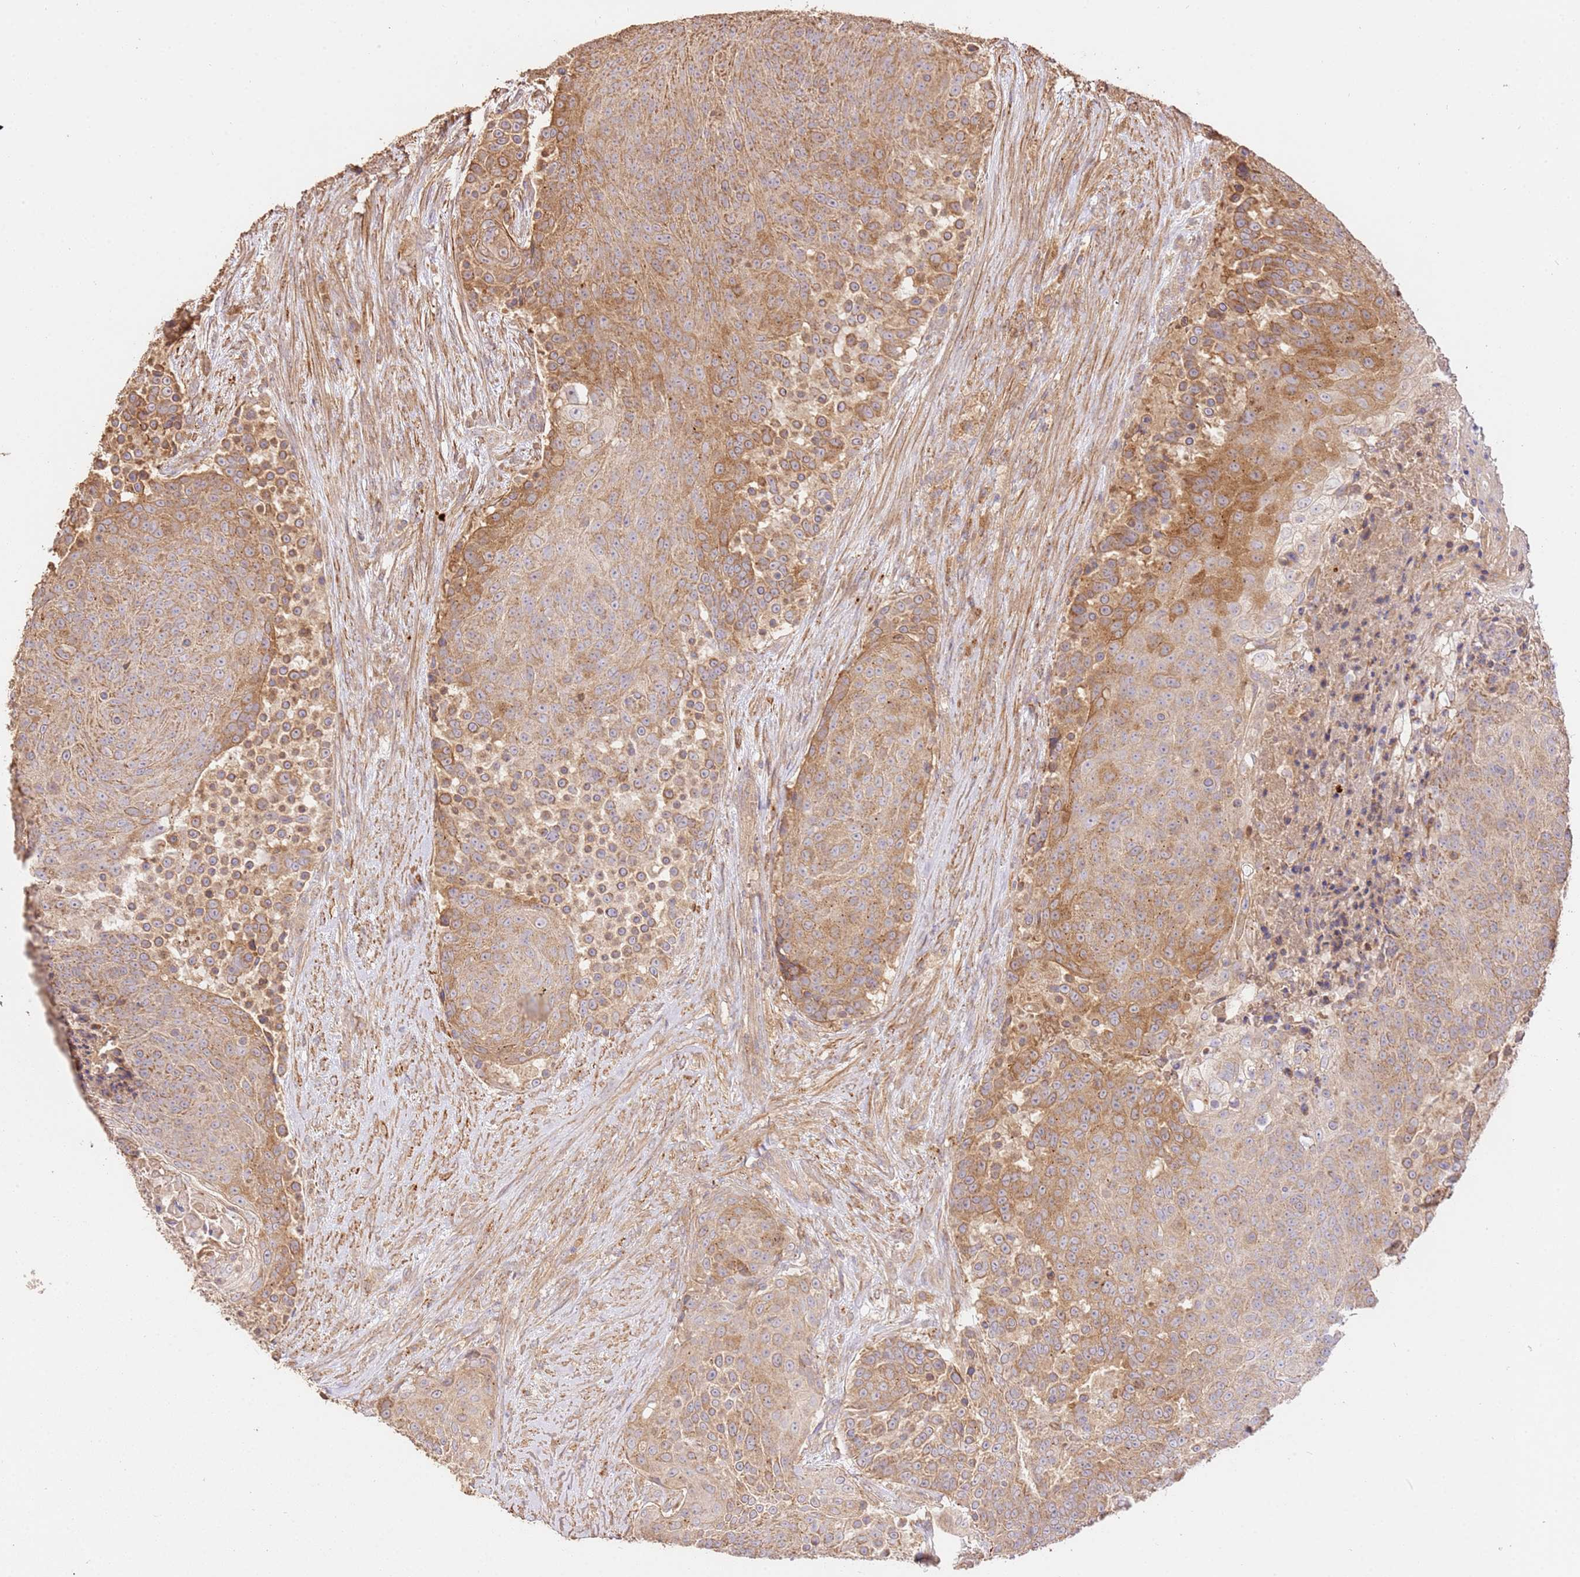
{"staining": {"intensity": "moderate", "quantity": ">75%", "location": "cytoplasmic/membranous"}, "tissue": "urothelial cancer", "cell_type": "Tumor cells", "image_type": "cancer", "snomed": [{"axis": "morphology", "description": "Urothelial carcinoma, High grade"}, {"axis": "topography", "description": "Urinary bladder"}], "caption": "Protein expression analysis of human urothelial cancer reveals moderate cytoplasmic/membranous positivity in about >75% of tumor cells.", "gene": "CEP55", "patient": {"sex": "female", "age": 63}}